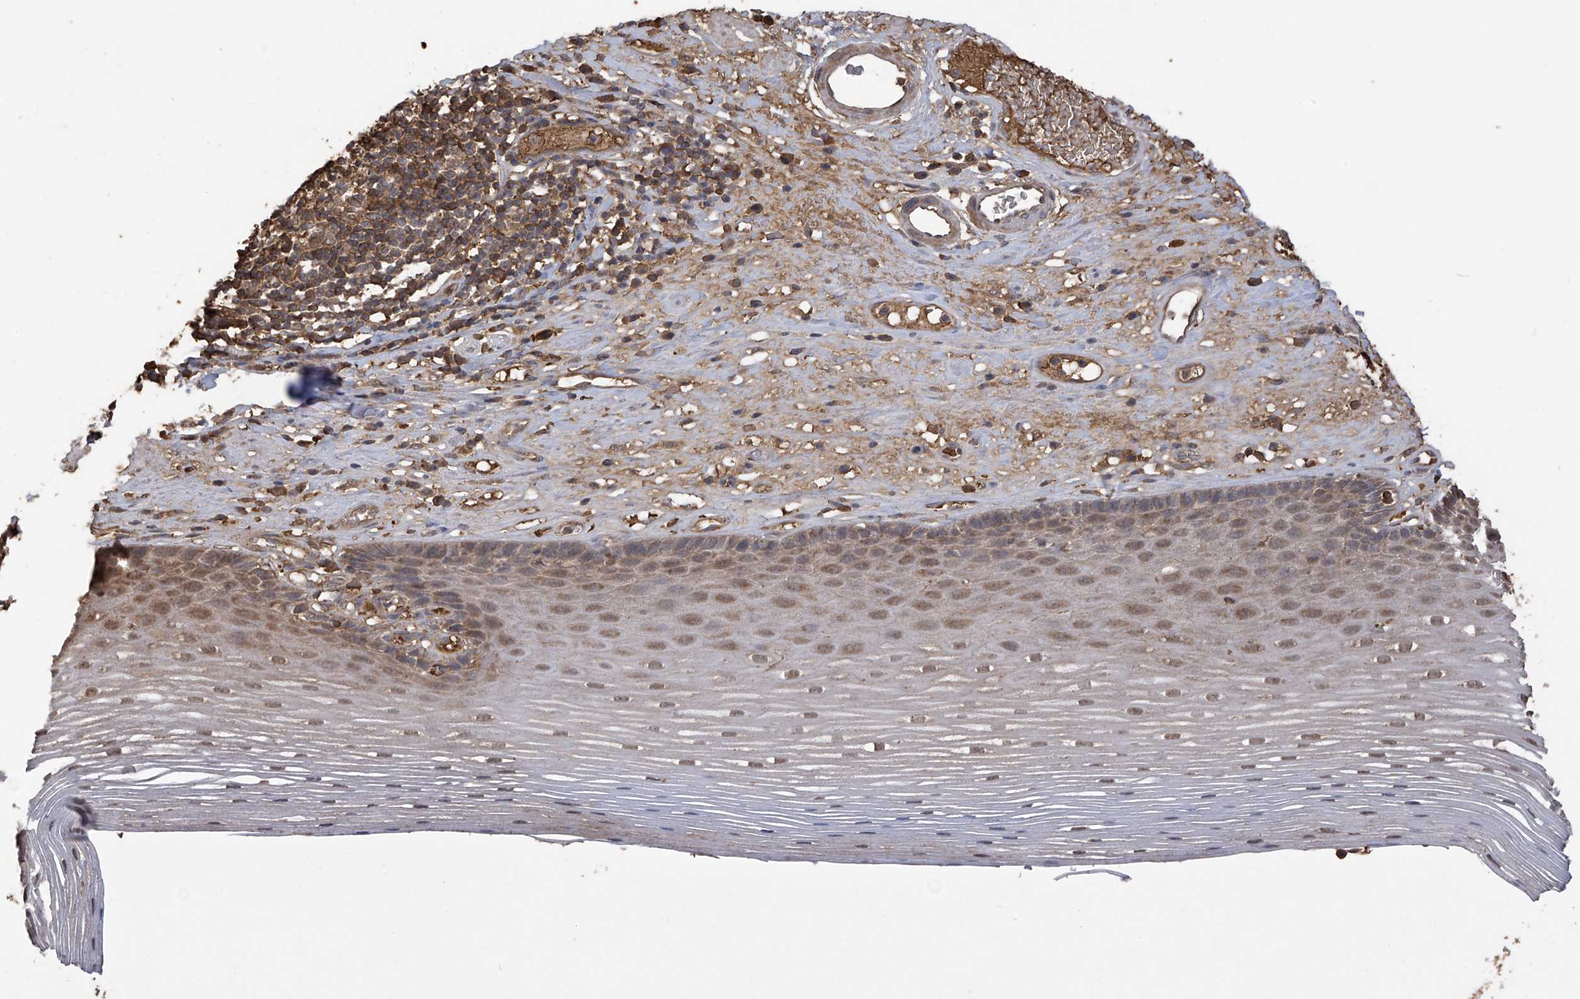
{"staining": {"intensity": "moderate", "quantity": ">75%", "location": "cytoplasmic/membranous,nuclear"}, "tissue": "esophagus", "cell_type": "Squamous epithelial cells", "image_type": "normal", "snomed": [{"axis": "morphology", "description": "Normal tissue, NOS"}, {"axis": "topography", "description": "Esophagus"}], "caption": "Immunohistochemical staining of normal human esophagus shows >75% levels of moderate cytoplasmic/membranous,nuclear protein expression in about >75% of squamous epithelial cells. (DAB (3,3'-diaminobenzidine) IHC with brightfield microscopy, high magnification).", "gene": "PNPT1", "patient": {"sex": "male", "age": 62}}